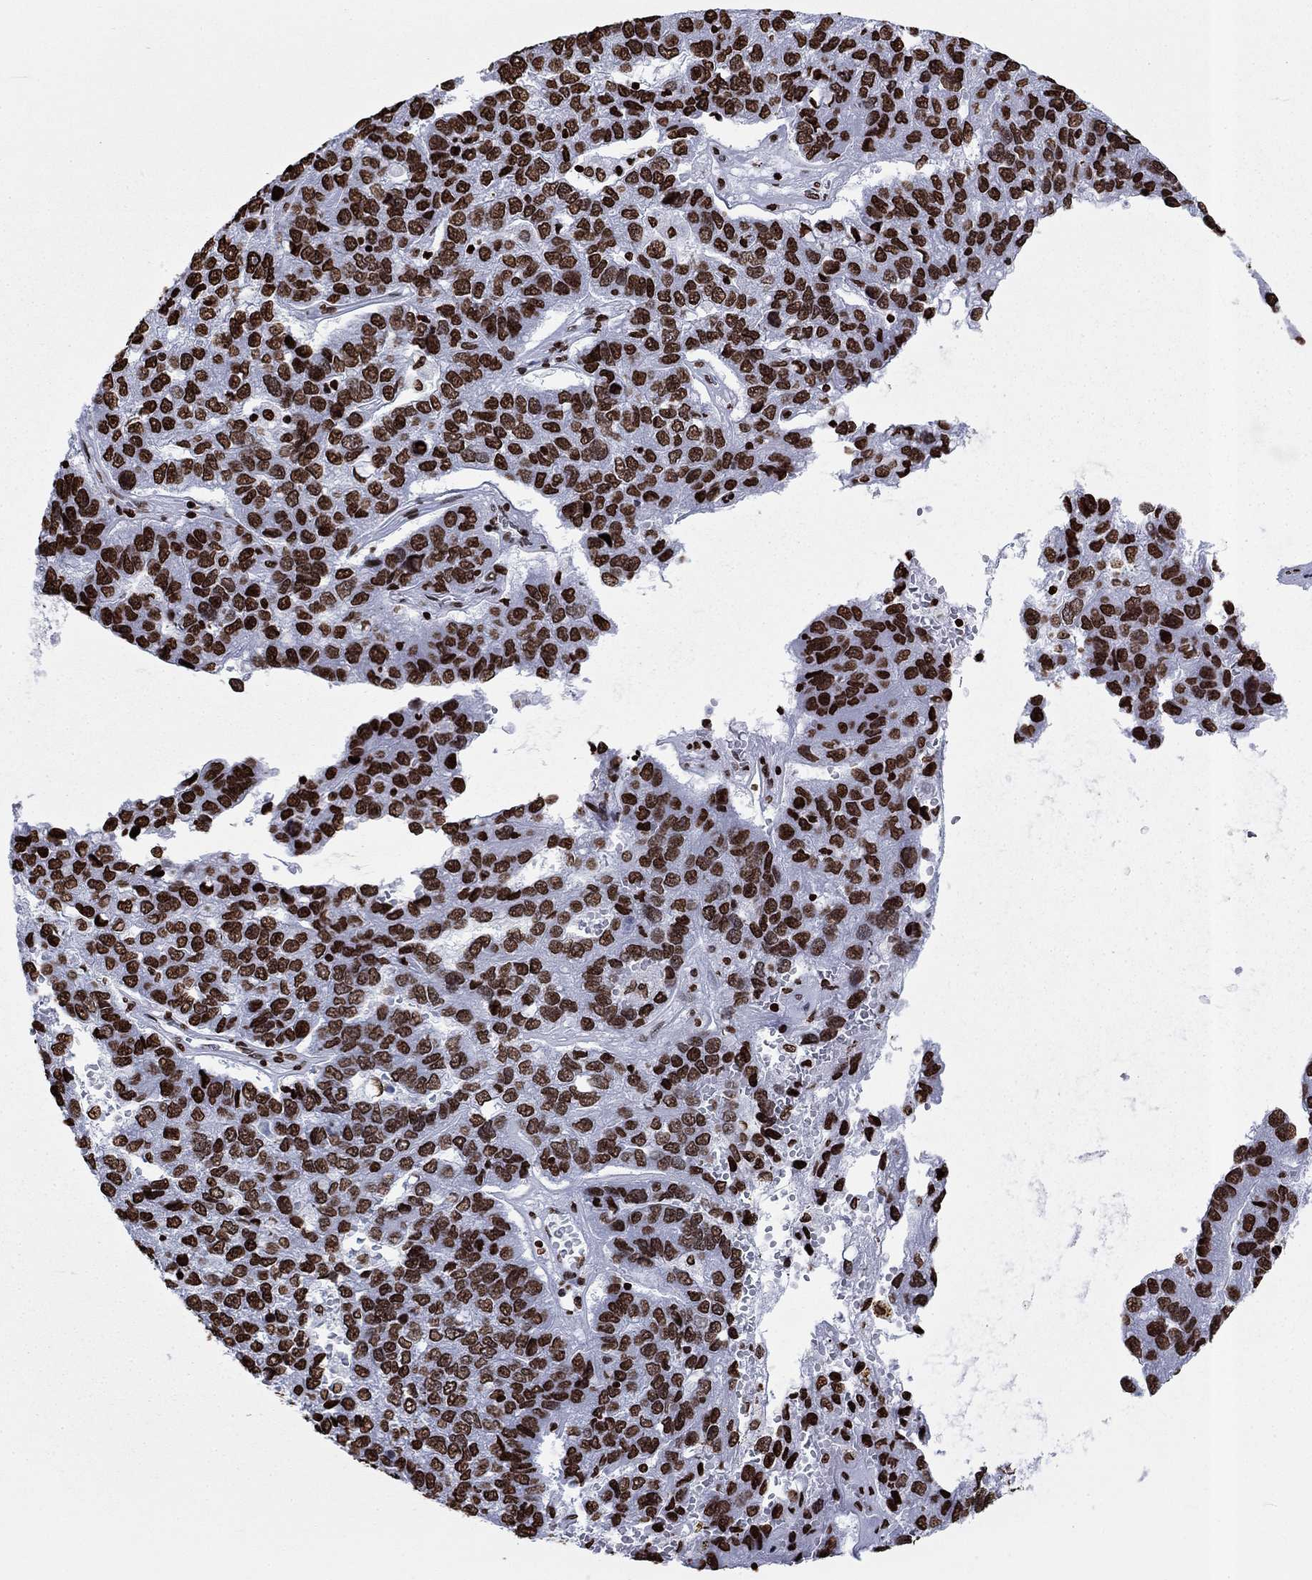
{"staining": {"intensity": "strong", "quantity": ">75%", "location": "nuclear"}, "tissue": "pancreatic cancer", "cell_type": "Tumor cells", "image_type": "cancer", "snomed": [{"axis": "morphology", "description": "Adenocarcinoma, NOS"}, {"axis": "topography", "description": "Pancreas"}], "caption": "A high-resolution image shows immunohistochemistry staining of pancreatic cancer (adenocarcinoma), which displays strong nuclear staining in approximately >75% of tumor cells. (DAB (3,3'-diaminobenzidine) = brown stain, brightfield microscopy at high magnification).", "gene": "H1-5", "patient": {"sex": "female", "age": 61}}